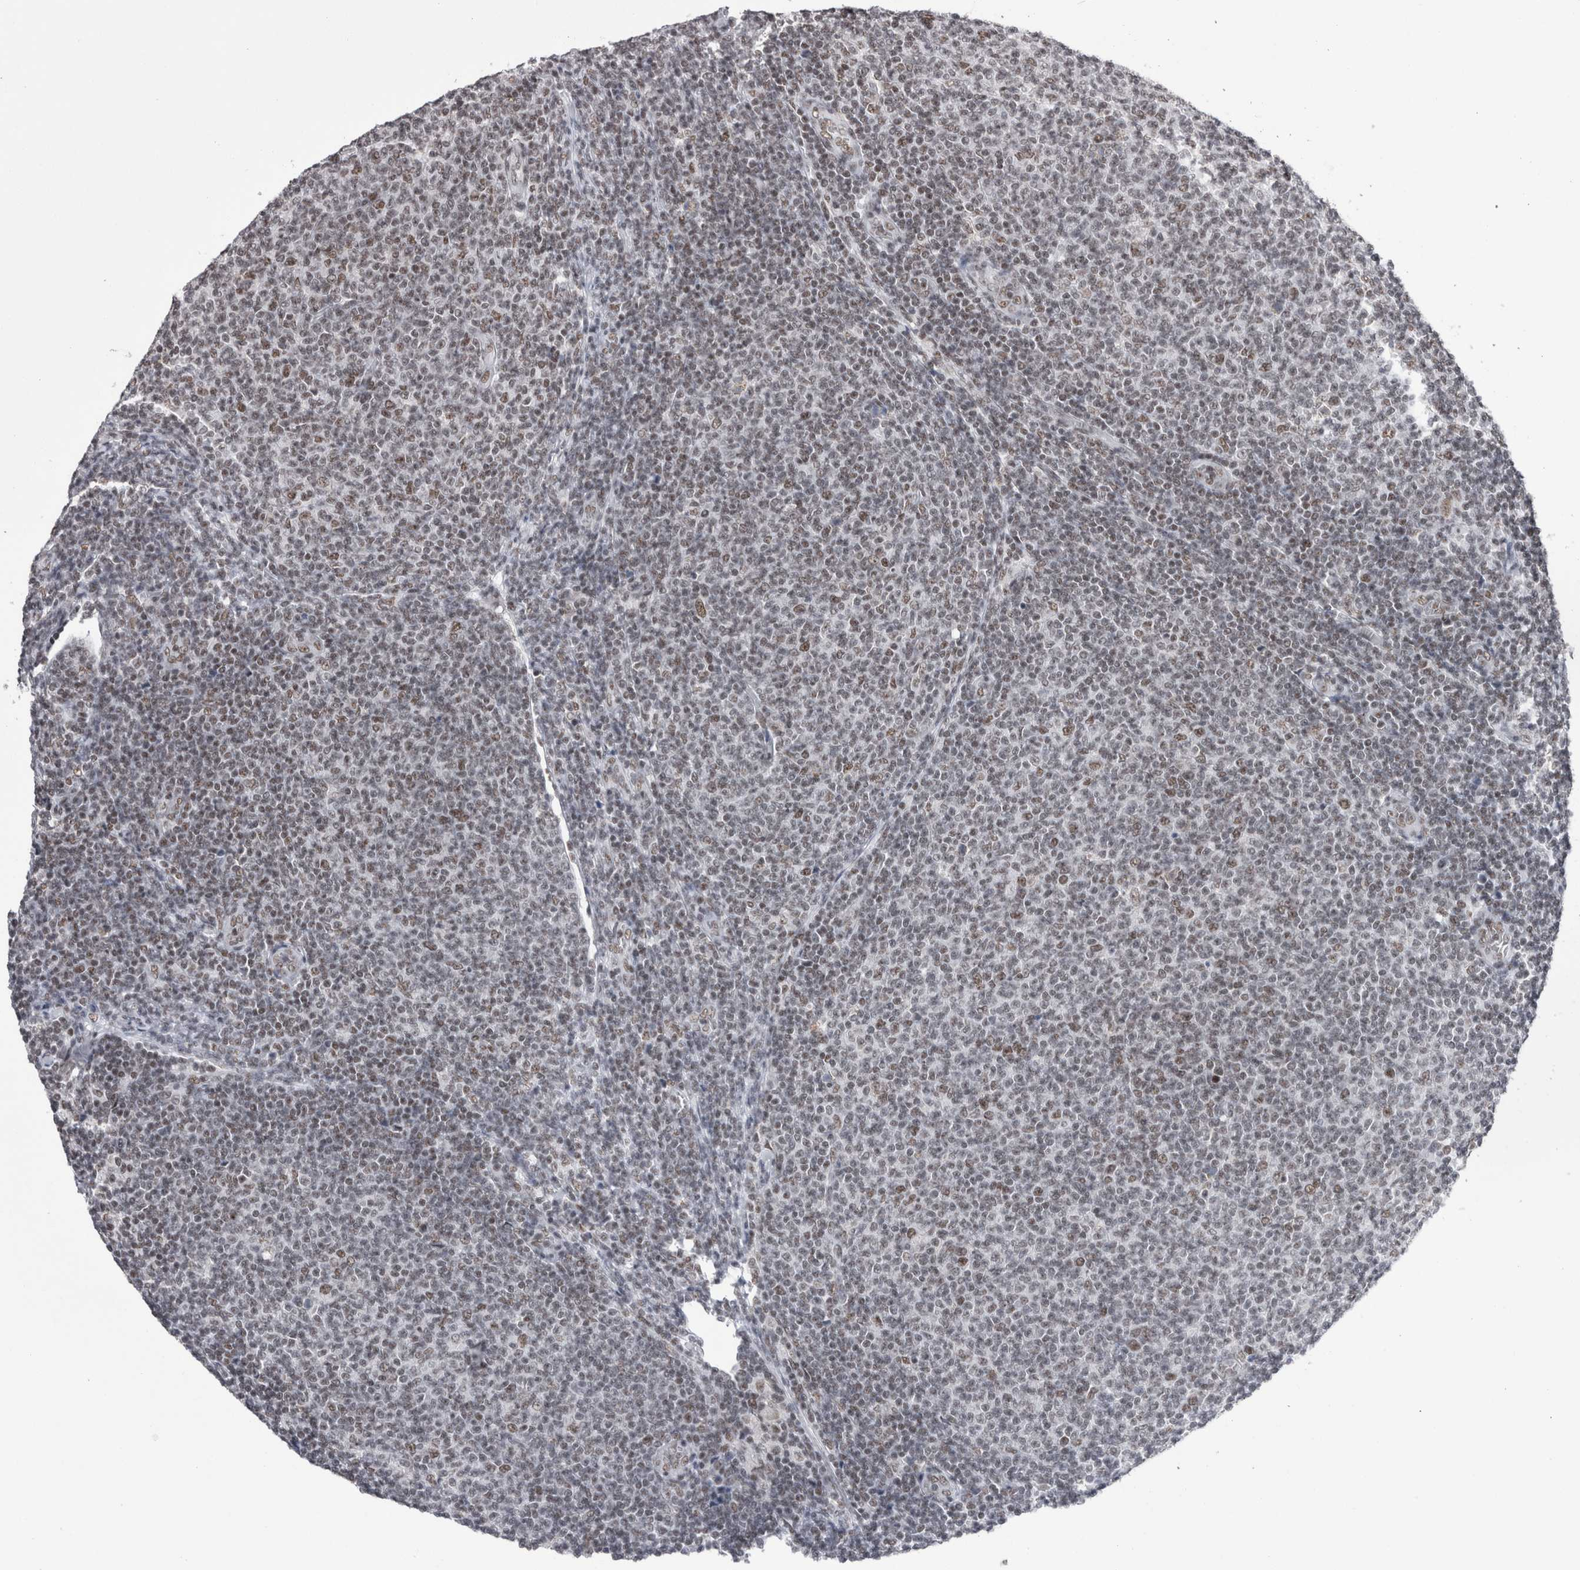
{"staining": {"intensity": "weak", "quantity": "25%-75%", "location": "nuclear"}, "tissue": "lymphoma", "cell_type": "Tumor cells", "image_type": "cancer", "snomed": [{"axis": "morphology", "description": "Malignant lymphoma, non-Hodgkin's type, Low grade"}, {"axis": "topography", "description": "Lymph node"}], "caption": "A brown stain shows weak nuclear positivity of a protein in low-grade malignant lymphoma, non-Hodgkin's type tumor cells.", "gene": "SMC1A", "patient": {"sex": "male", "age": 66}}